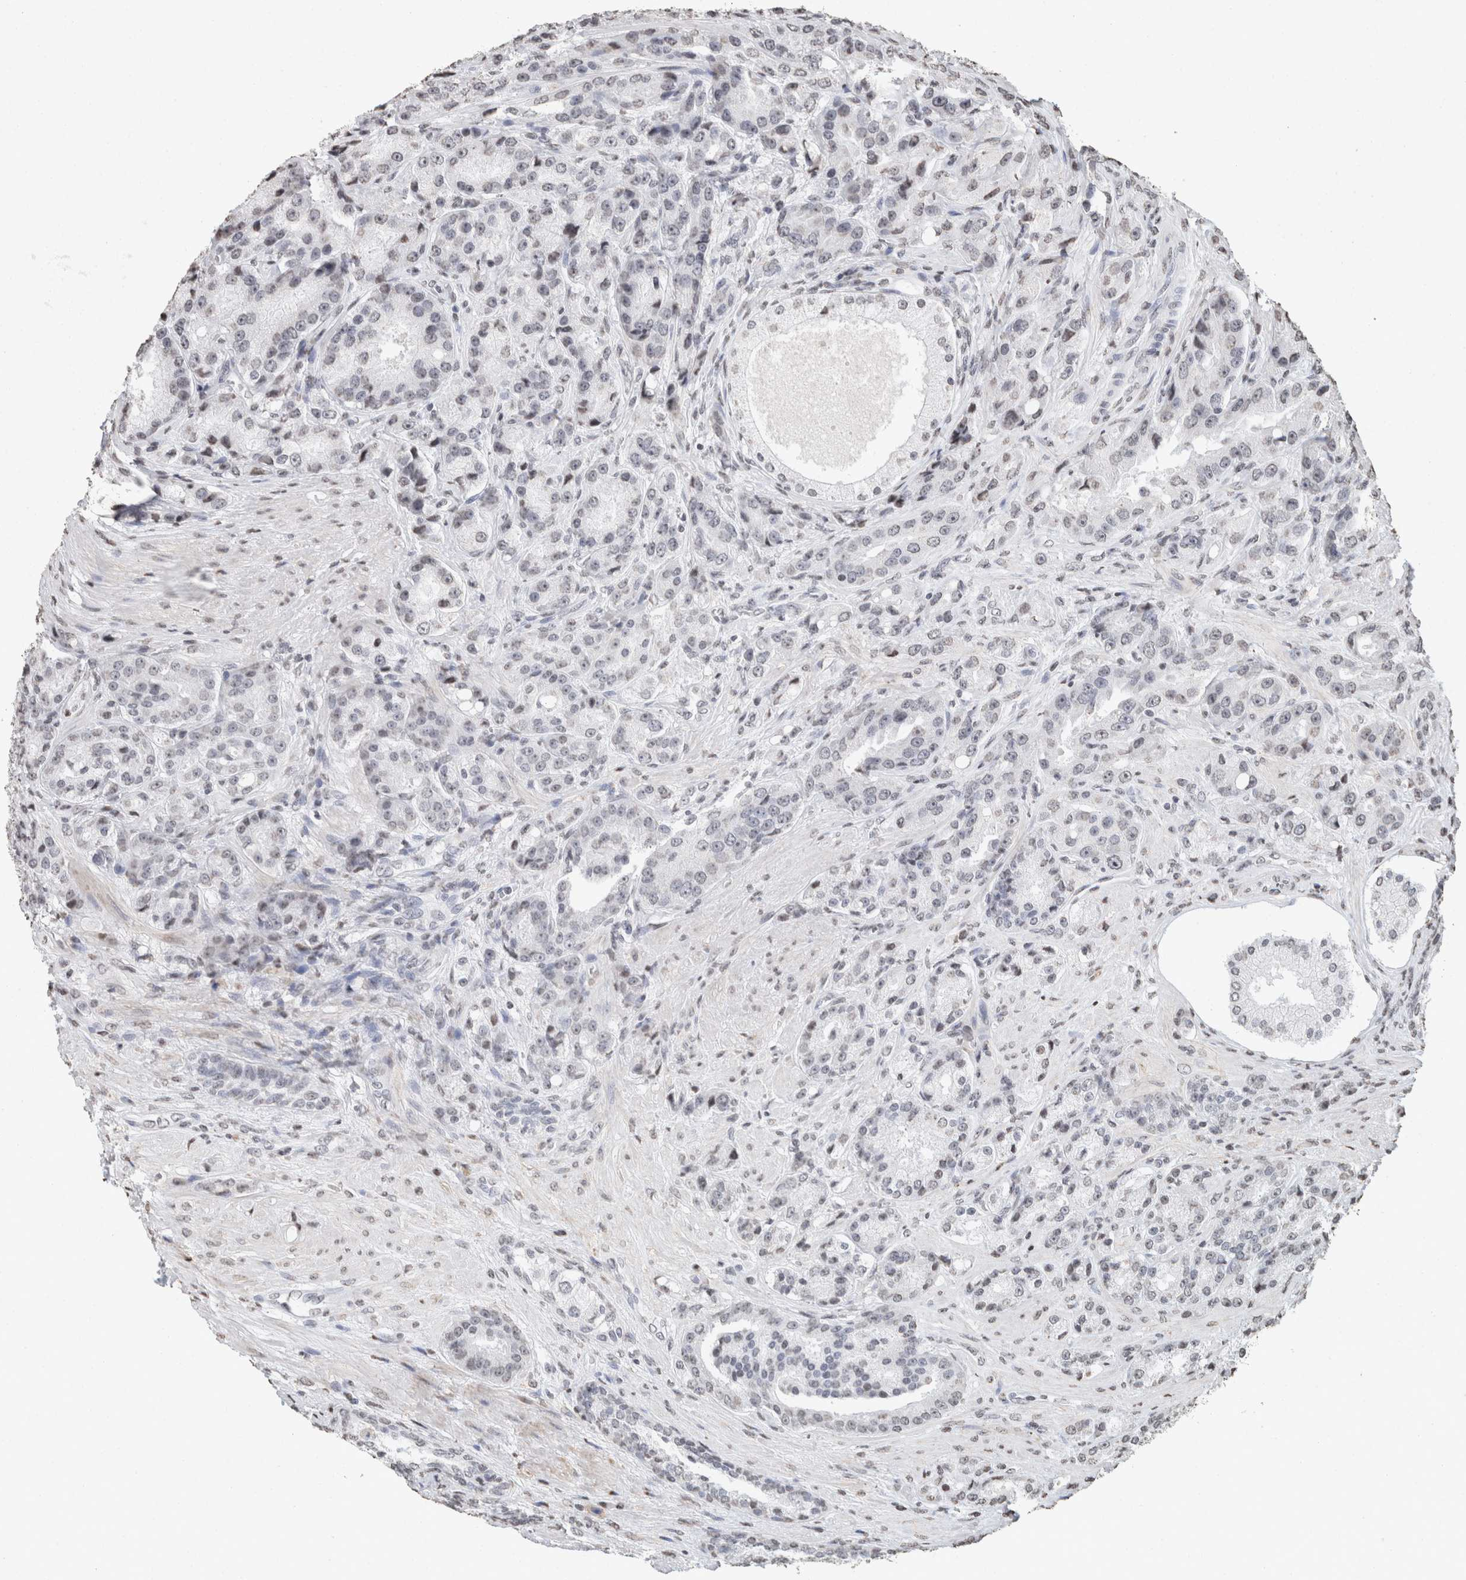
{"staining": {"intensity": "weak", "quantity": "25%-75%", "location": "nuclear"}, "tissue": "prostate cancer", "cell_type": "Tumor cells", "image_type": "cancer", "snomed": [{"axis": "morphology", "description": "Adenocarcinoma, High grade"}, {"axis": "topography", "description": "Prostate"}], "caption": "The immunohistochemical stain labels weak nuclear positivity in tumor cells of prostate adenocarcinoma (high-grade) tissue. Immunohistochemistry stains the protein in brown and the nuclei are stained blue.", "gene": "CNTN1", "patient": {"sex": "male", "age": 60}}